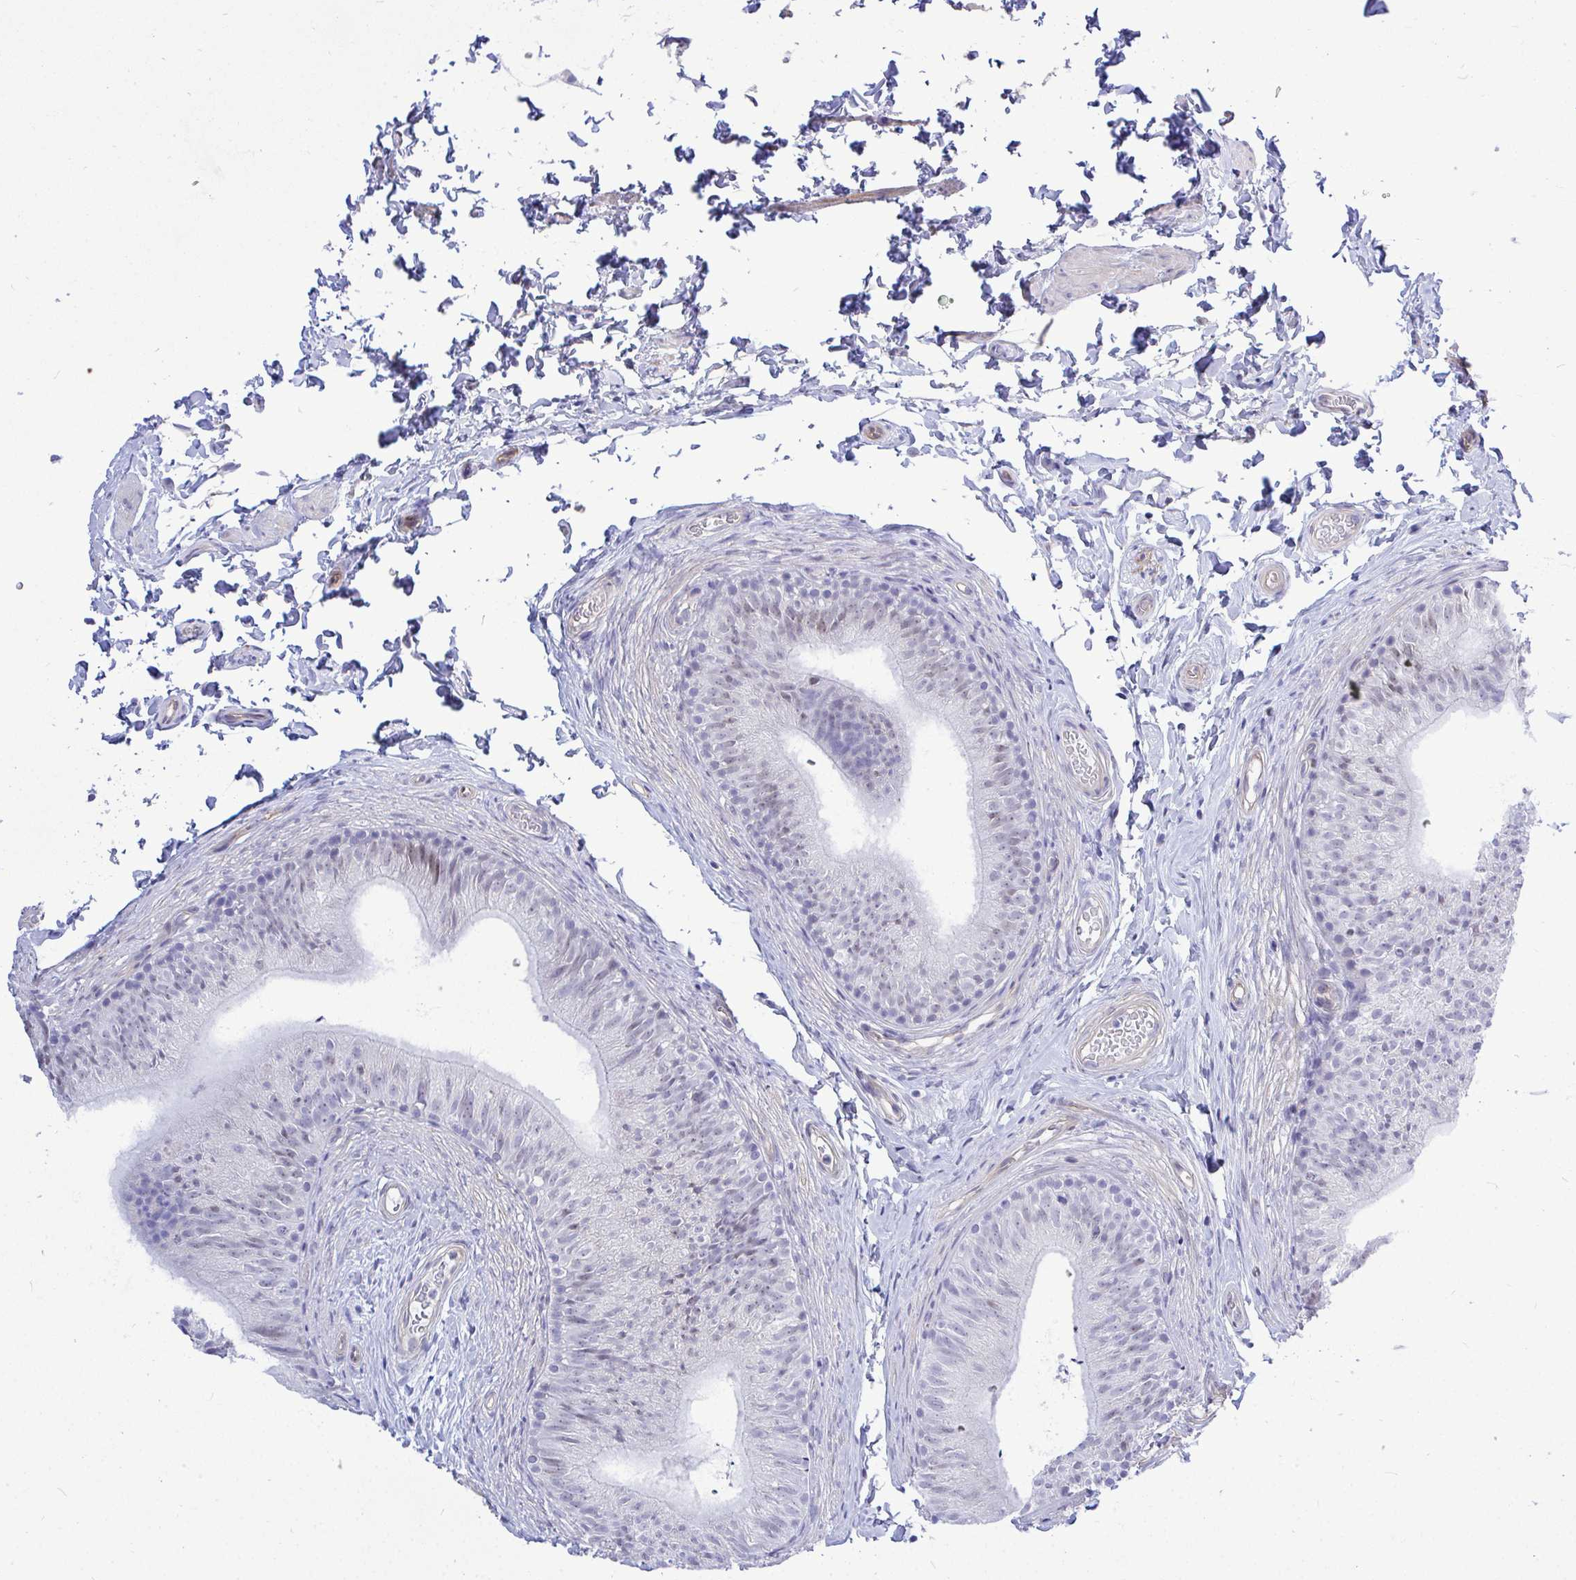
{"staining": {"intensity": "weak", "quantity": "<25%", "location": "nuclear"}, "tissue": "epididymis", "cell_type": "Glandular cells", "image_type": "normal", "snomed": [{"axis": "morphology", "description": "Normal tissue, NOS"}, {"axis": "topography", "description": "Epididymis, spermatic cord, NOS"}, {"axis": "topography", "description": "Epididymis"}, {"axis": "topography", "description": "Peripheral nerve tissue"}], "caption": "This is a image of IHC staining of normal epididymis, which shows no expression in glandular cells.", "gene": "SLC25A51", "patient": {"sex": "male", "age": 29}}